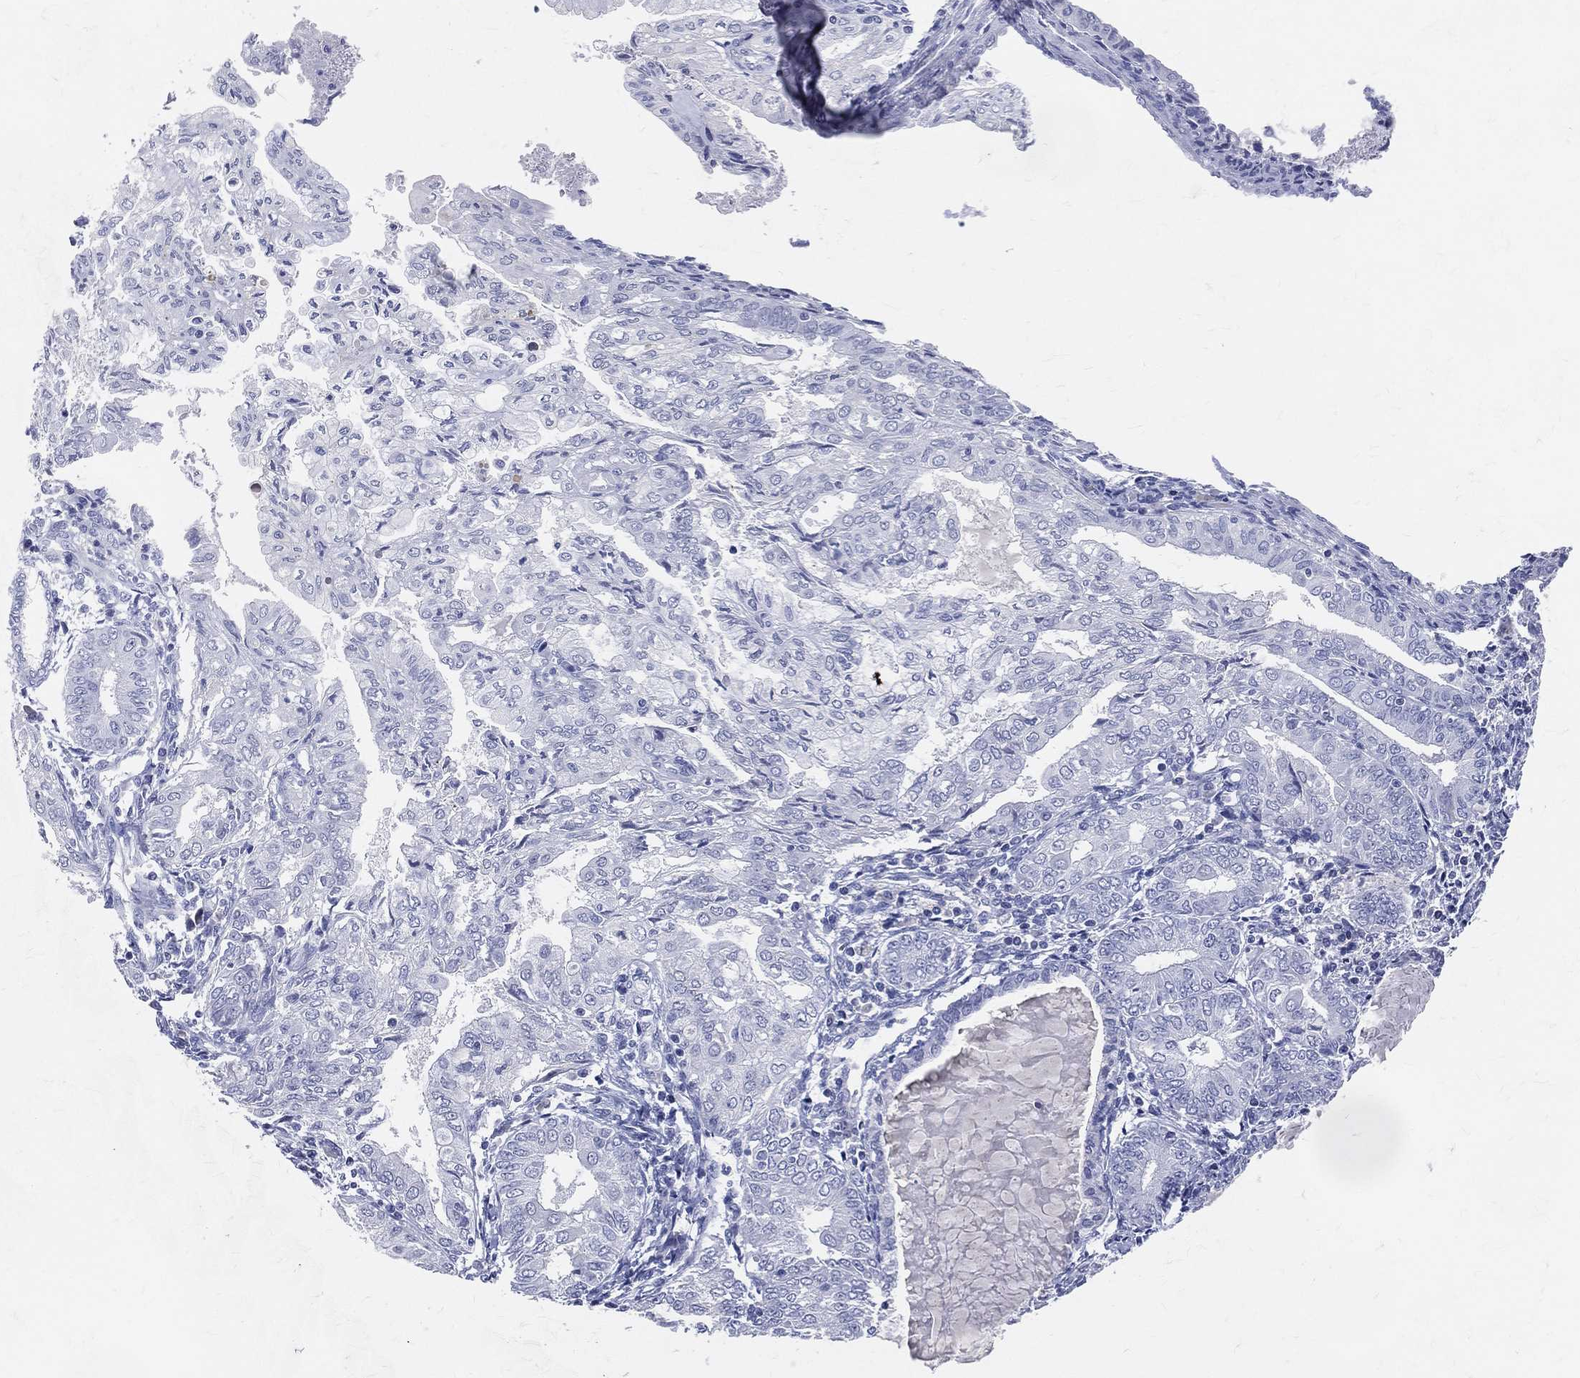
{"staining": {"intensity": "negative", "quantity": "none", "location": "none"}, "tissue": "endometrial cancer", "cell_type": "Tumor cells", "image_type": "cancer", "snomed": [{"axis": "morphology", "description": "Adenocarcinoma, NOS"}, {"axis": "topography", "description": "Endometrium"}], "caption": "Image shows no protein positivity in tumor cells of endometrial cancer tissue.", "gene": "LAT", "patient": {"sex": "female", "age": 68}}